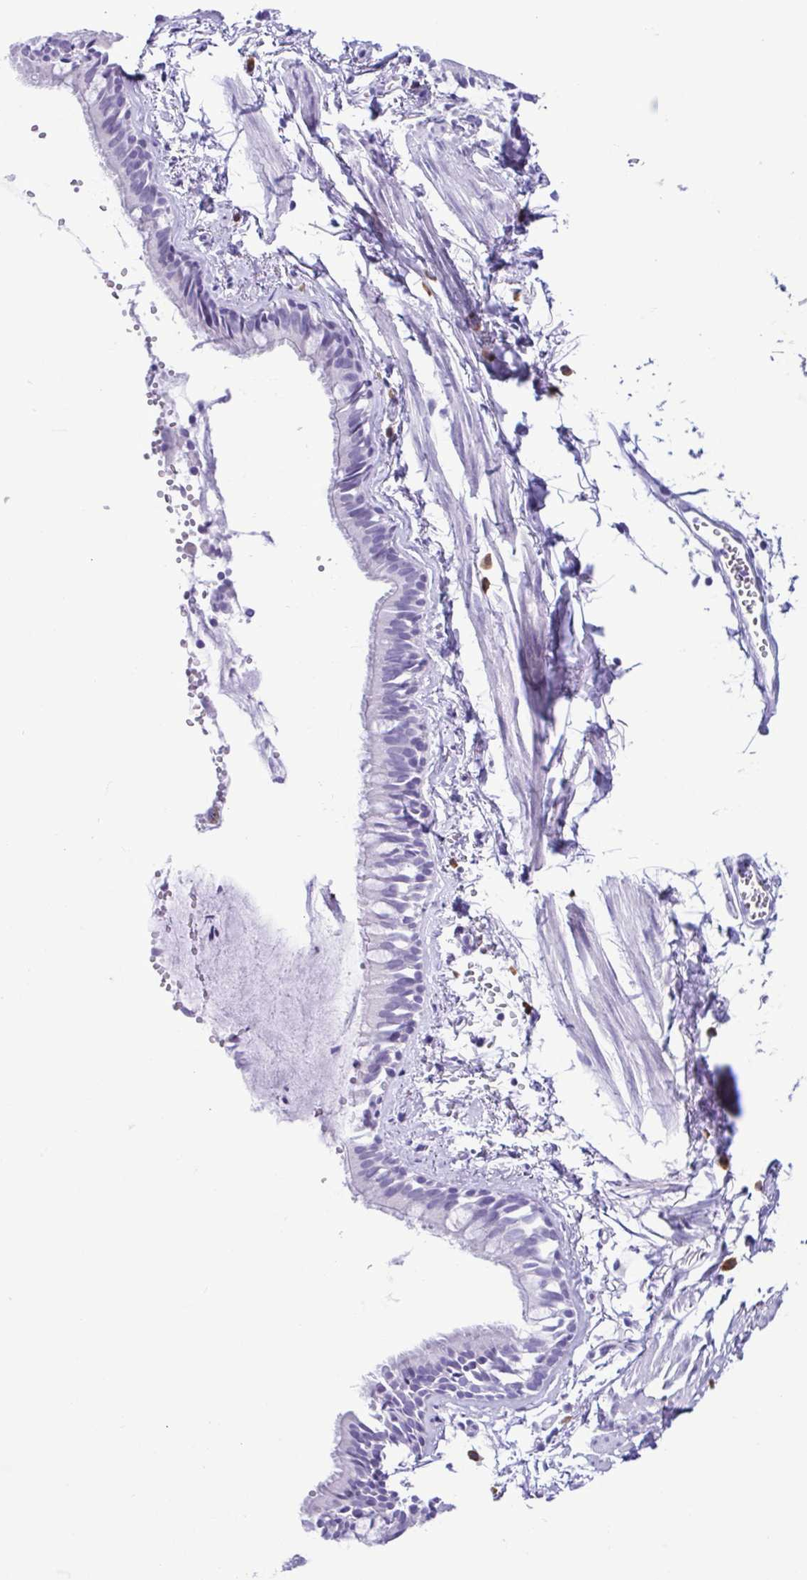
{"staining": {"intensity": "negative", "quantity": "none", "location": "none"}, "tissue": "bronchus", "cell_type": "Respiratory epithelial cells", "image_type": "normal", "snomed": [{"axis": "morphology", "description": "Normal tissue, NOS"}, {"axis": "topography", "description": "Bronchus"}], "caption": "Immunohistochemistry (IHC) photomicrograph of unremarkable bronchus: human bronchus stained with DAB exhibits no significant protein positivity in respiratory epithelial cells.", "gene": "SPATA16", "patient": {"sex": "female", "age": 59}}